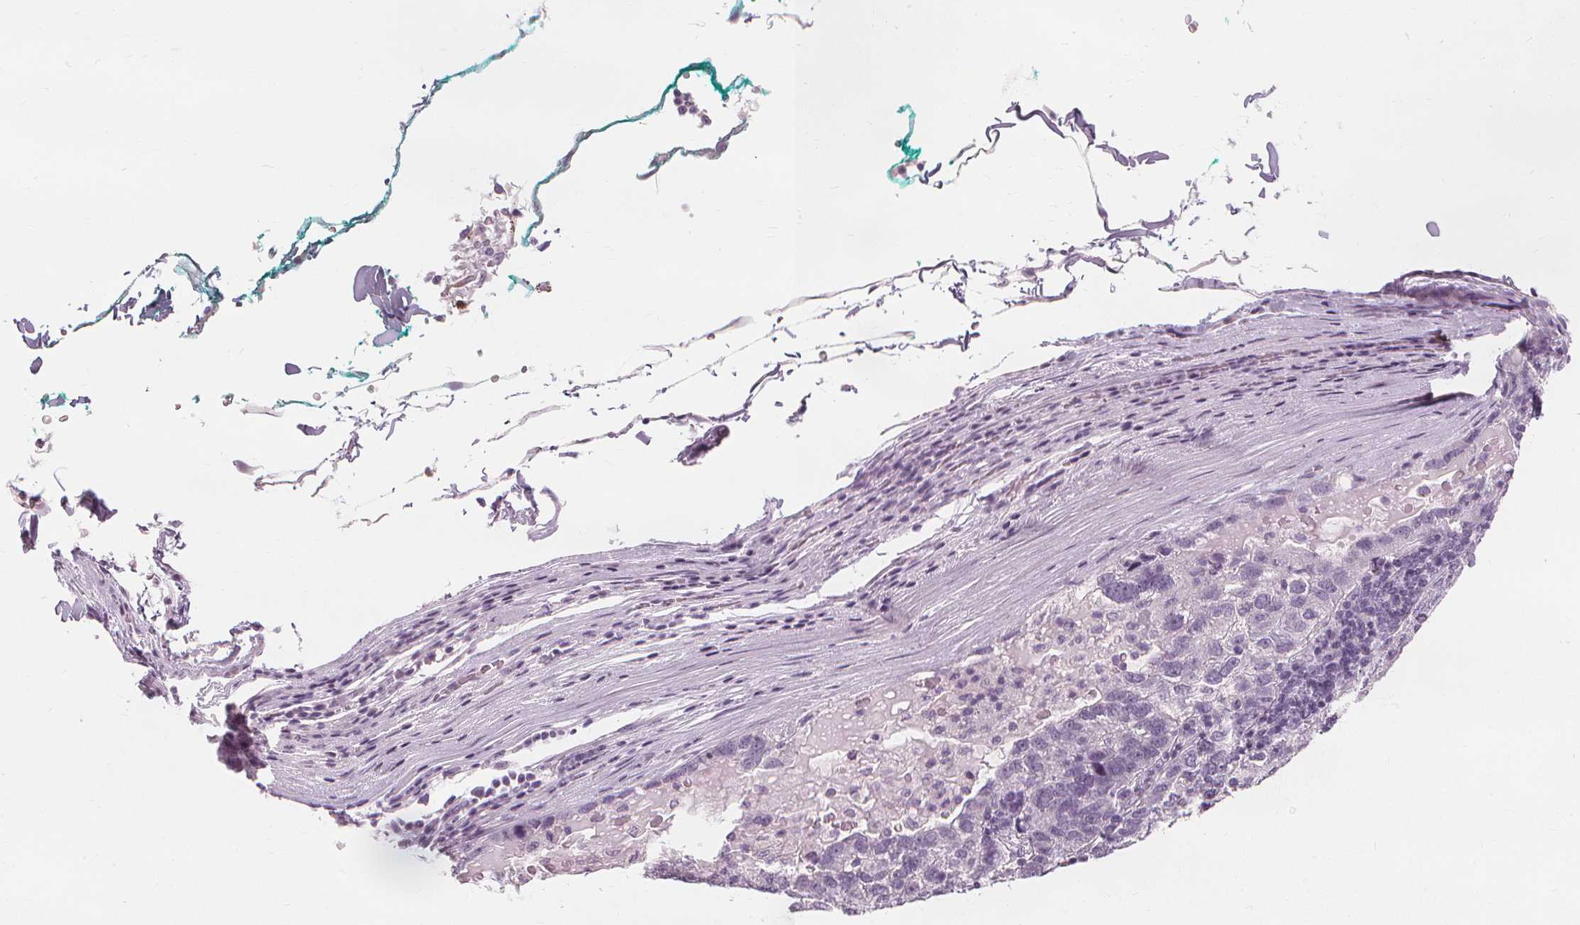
{"staining": {"intensity": "negative", "quantity": "none", "location": "none"}, "tissue": "pancreatic cancer", "cell_type": "Tumor cells", "image_type": "cancer", "snomed": [{"axis": "morphology", "description": "Adenocarcinoma, NOS"}, {"axis": "topography", "description": "Pancreas"}], "caption": "Immunohistochemistry (IHC) of human pancreatic cancer (adenocarcinoma) shows no positivity in tumor cells.", "gene": "MUC12", "patient": {"sex": "female", "age": 61}}